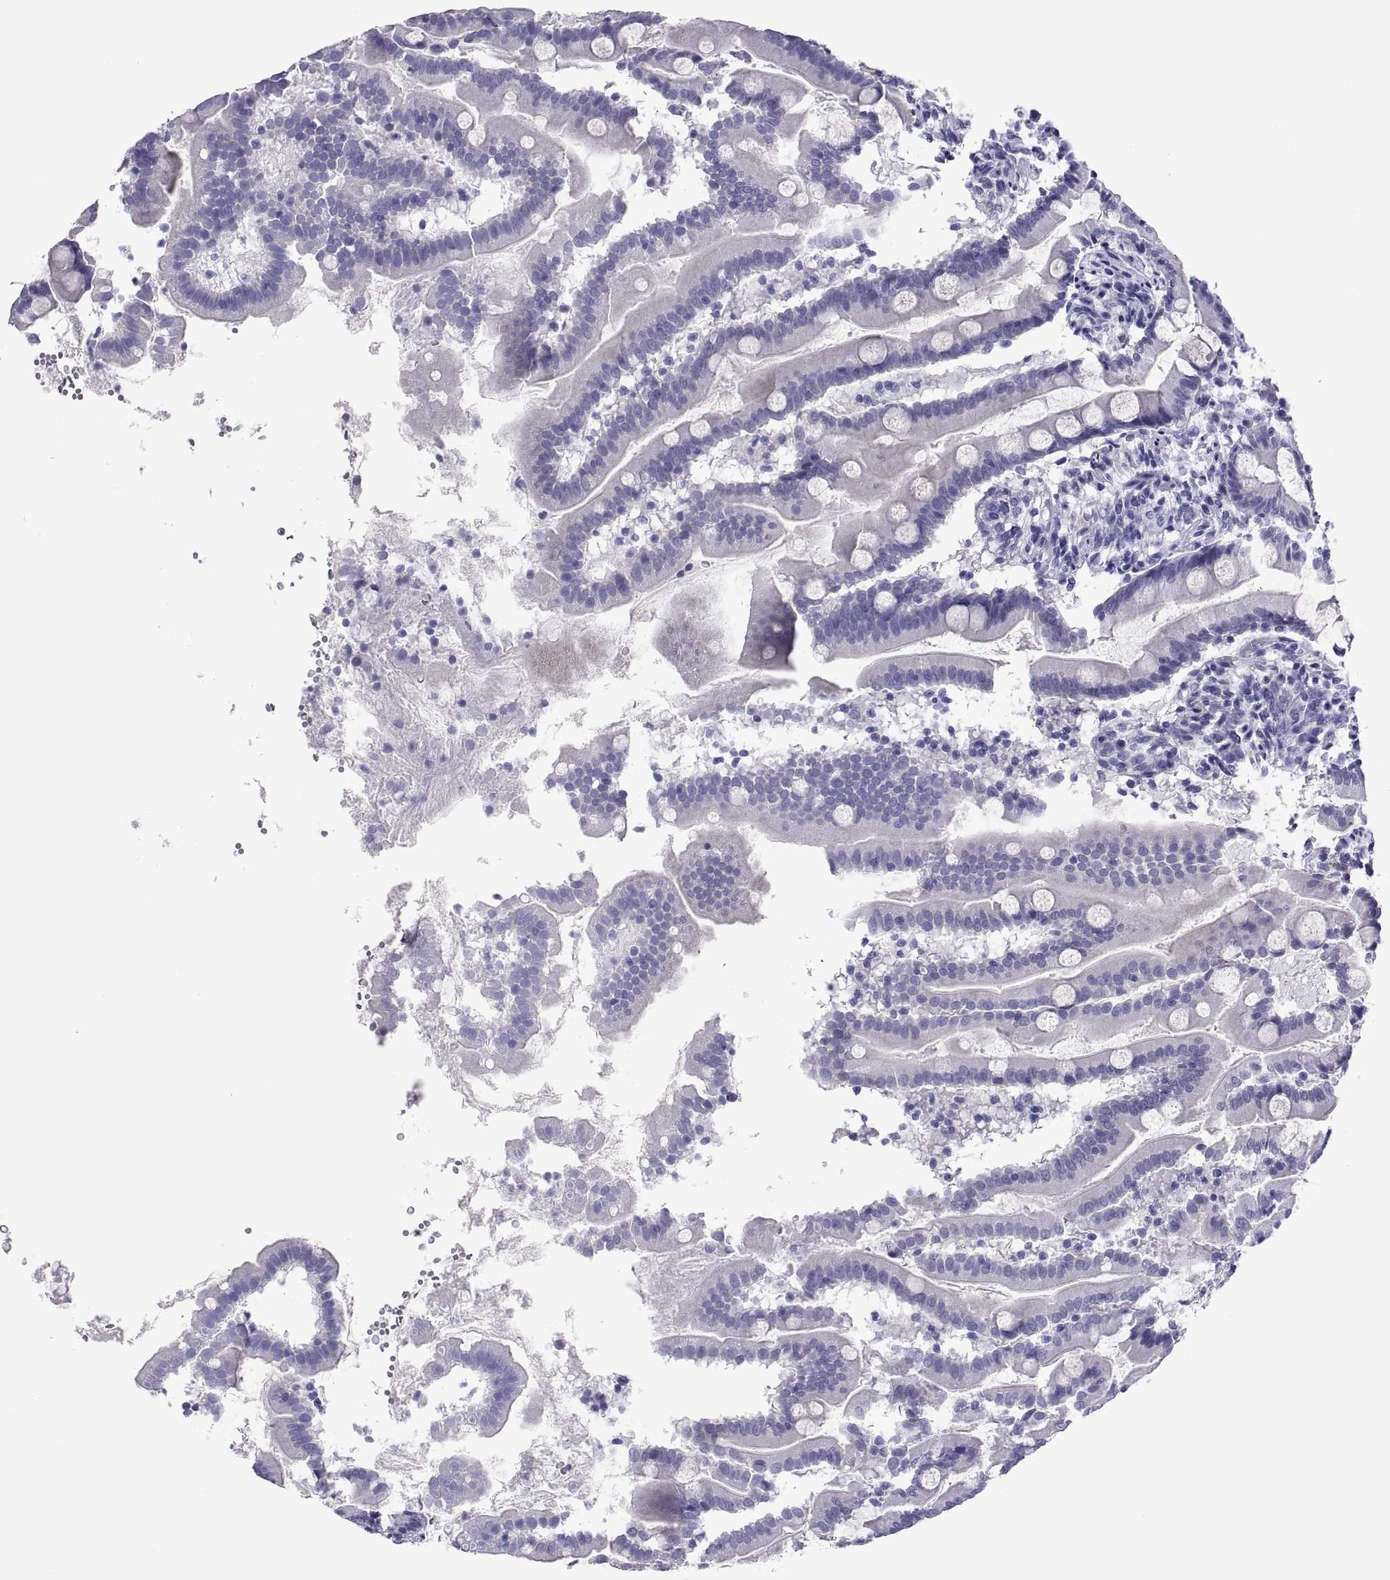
{"staining": {"intensity": "negative", "quantity": "none", "location": "none"}, "tissue": "small intestine", "cell_type": "Glandular cells", "image_type": "normal", "snomed": [{"axis": "morphology", "description": "Normal tissue, NOS"}, {"axis": "topography", "description": "Small intestine"}], "caption": "An immunohistochemistry photomicrograph of benign small intestine is shown. There is no staining in glandular cells of small intestine. (DAB (3,3'-diaminobenzidine) immunohistochemistry with hematoxylin counter stain).", "gene": "QRICH2", "patient": {"sex": "female", "age": 44}}